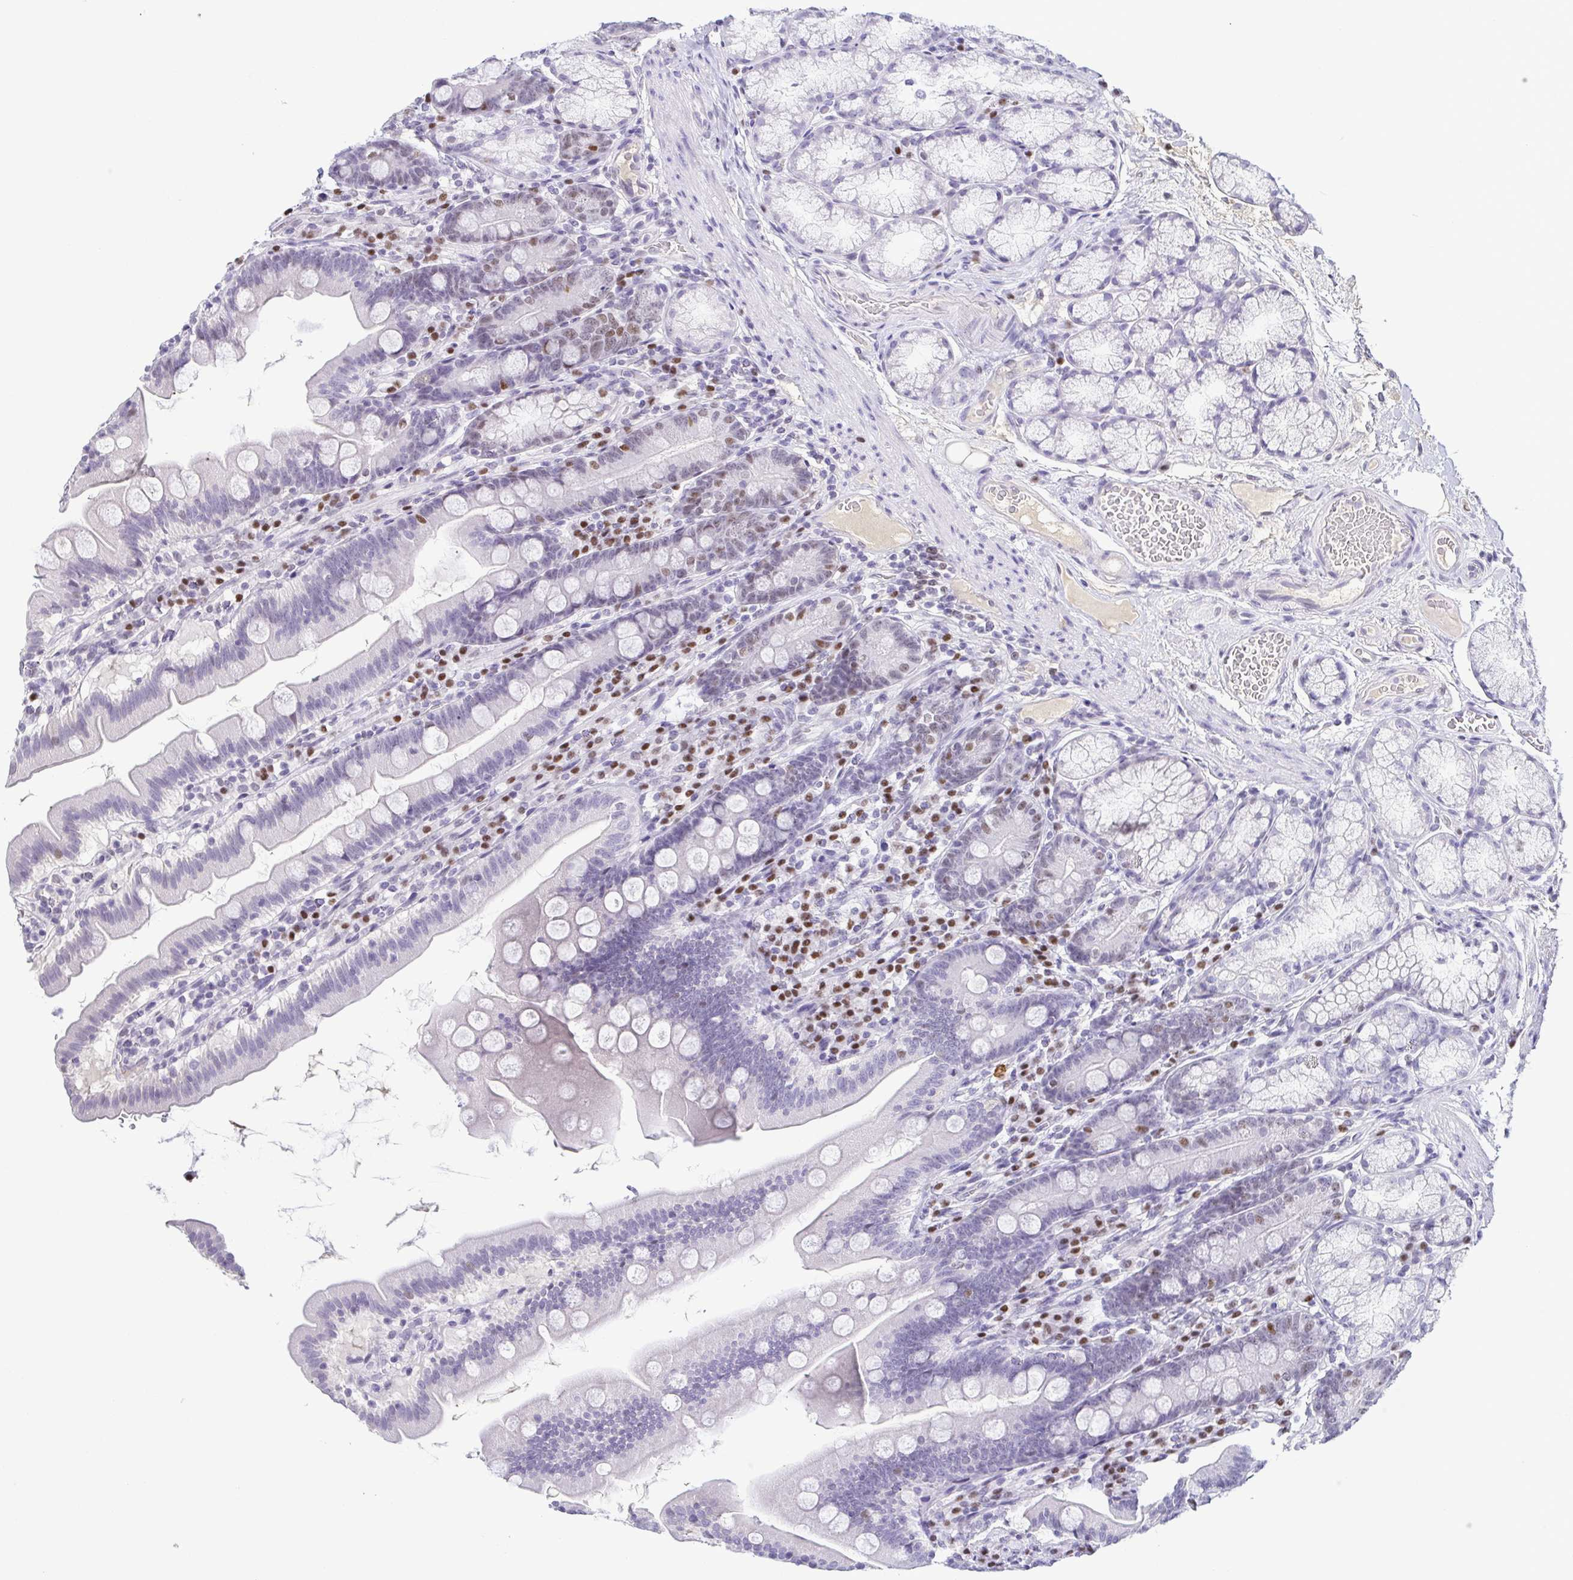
{"staining": {"intensity": "negative", "quantity": "none", "location": "none"}, "tissue": "duodenum", "cell_type": "Glandular cells", "image_type": "normal", "snomed": [{"axis": "morphology", "description": "Normal tissue, NOS"}, {"axis": "topography", "description": "Duodenum"}], "caption": "High power microscopy photomicrograph of an IHC photomicrograph of unremarkable duodenum, revealing no significant positivity in glandular cells. (DAB immunohistochemistry (IHC), high magnification).", "gene": "TCF3", "patient": {"sex": "female", "age": 67}}